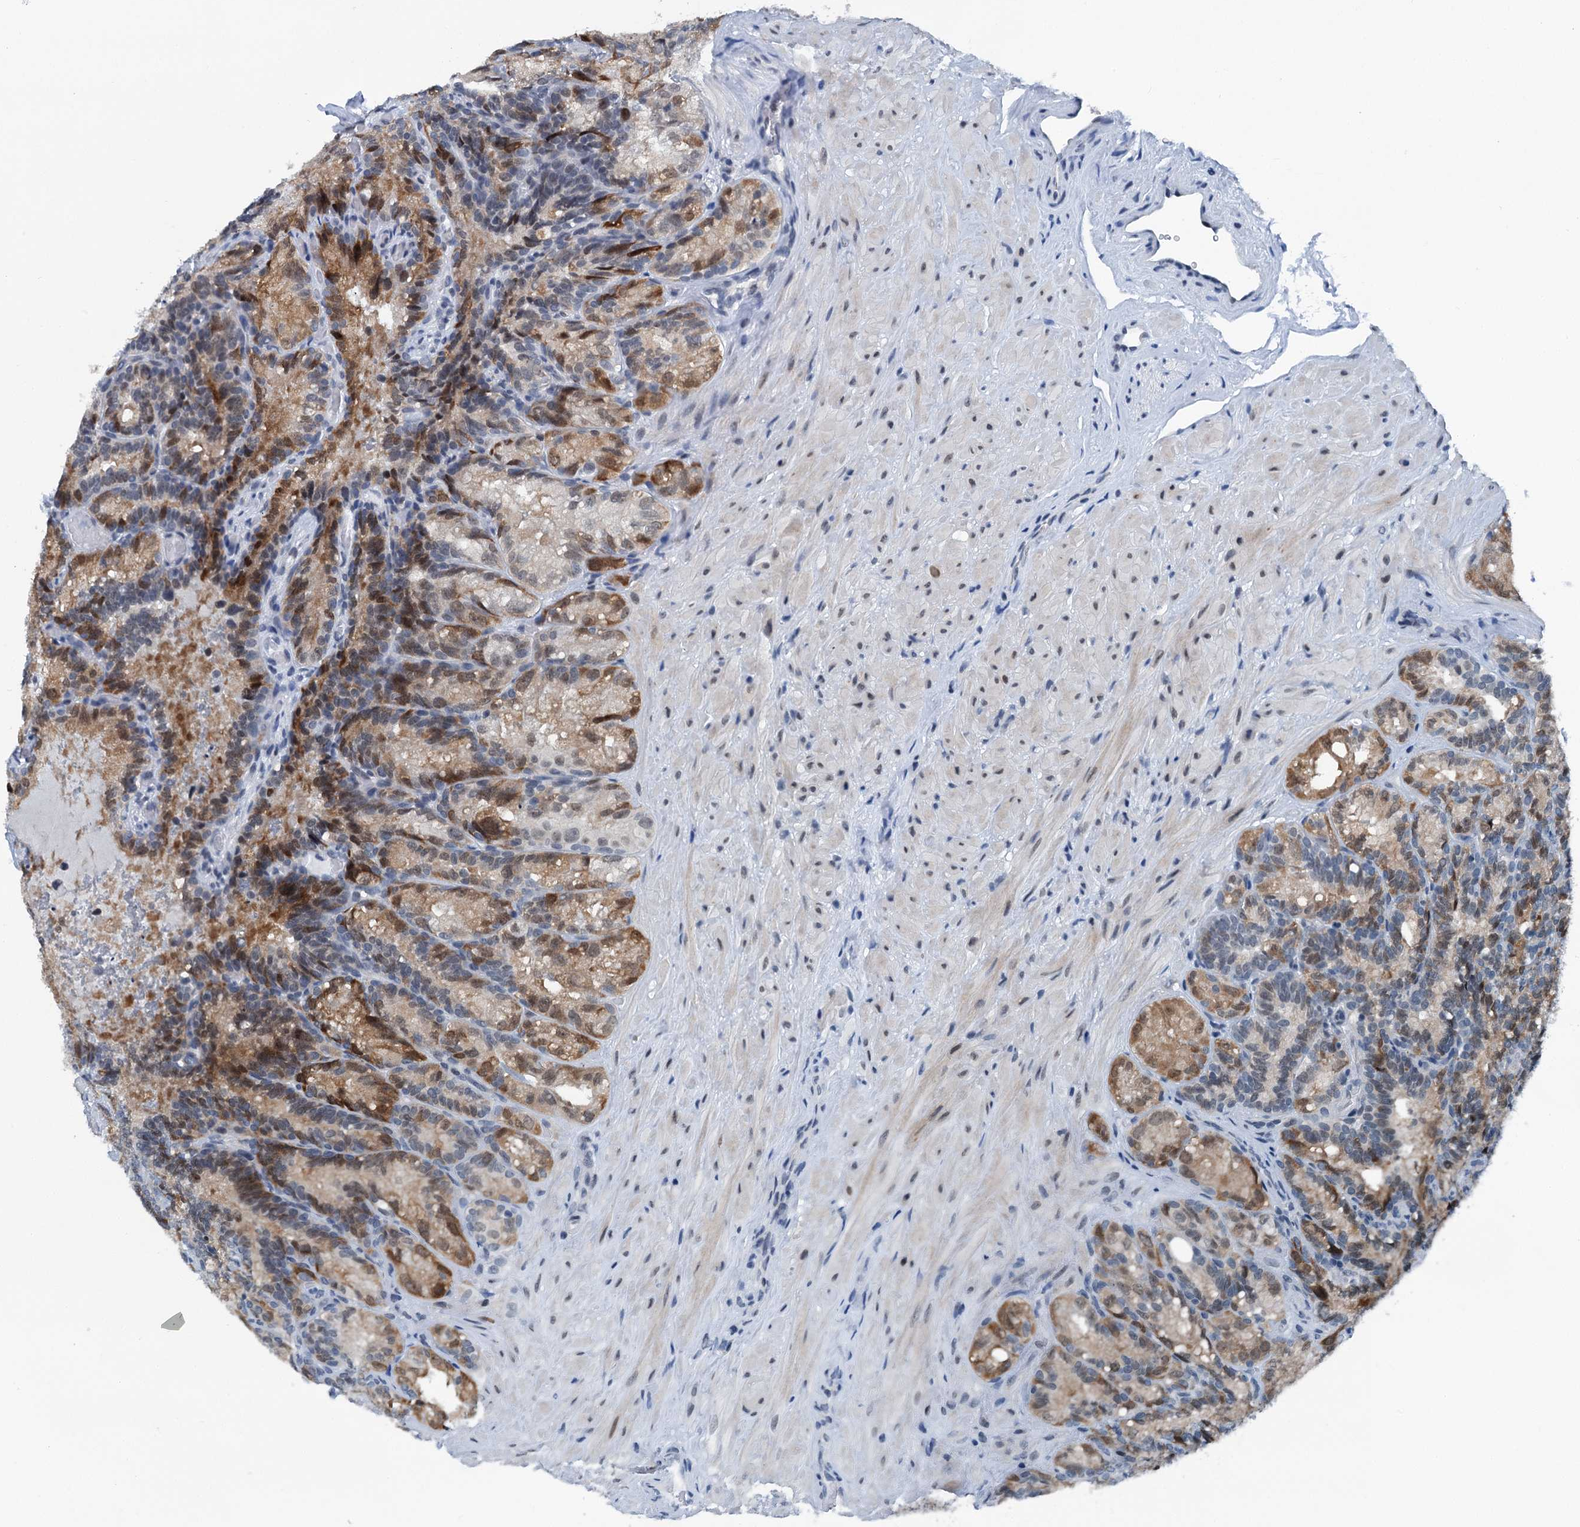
{"staining": {"intensity": "moderate", "quantity": "25%-75%", "location": "cytoplasmic/membranous,nuclear"}, "tissue": "seminal vesicle", "cell_type": "Glandular cells", "image_type": "normal", "snomed": [{"axis": "morphology", "description": "Normal tissue, NOS"}, {"axis": "topography", "description": "Seminal veicle"}], "caption": "A micrograph of human seminal vesicle stained for a protein reveals moderate cytoplasmic/membranous,nuclear brown staining in glandular cells.", "gene": "TRPT1", "patient": {"sex": "male", "age": 60}}